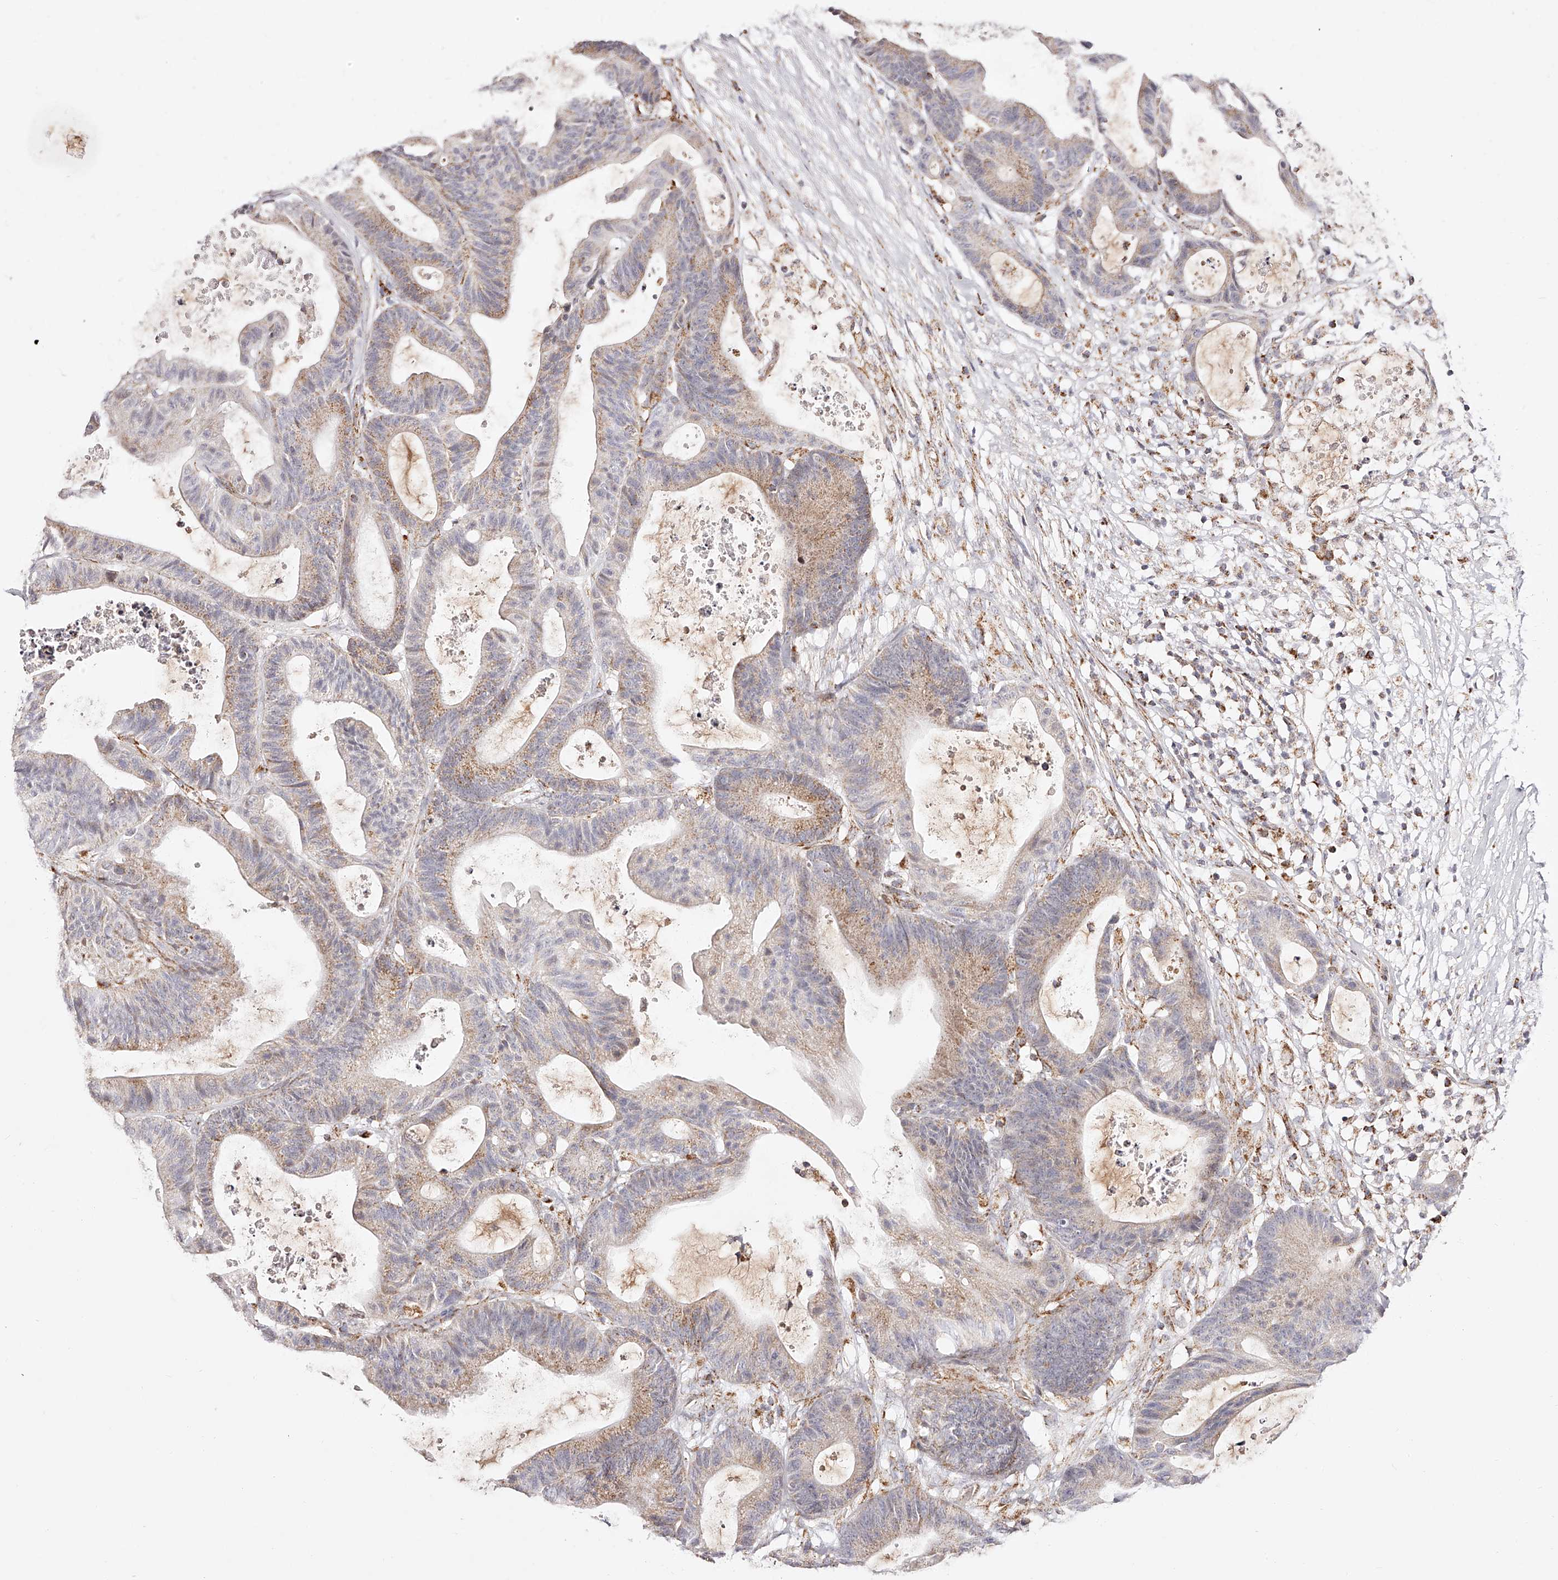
{"staining": {"intensity": "moderate", "quantity": "25%-75%", "location": "cytoplasmic/membranous"}, "tissue": "colorectal cancer", "cell_type": "Tumor cells", "image_type": "cancer", "snomed": [{"axis": "morphology", "description": "Adenocarcinoma, NOS"}, {"axis": "topography", "description": "Colon"}], "caption": "Human adenocarcinoma (colorectal) stained with a protein marker displays moderate staining in tumor cells.", "gene": "NDUFV3", "patient": {"sex": "female", "age": 84}}